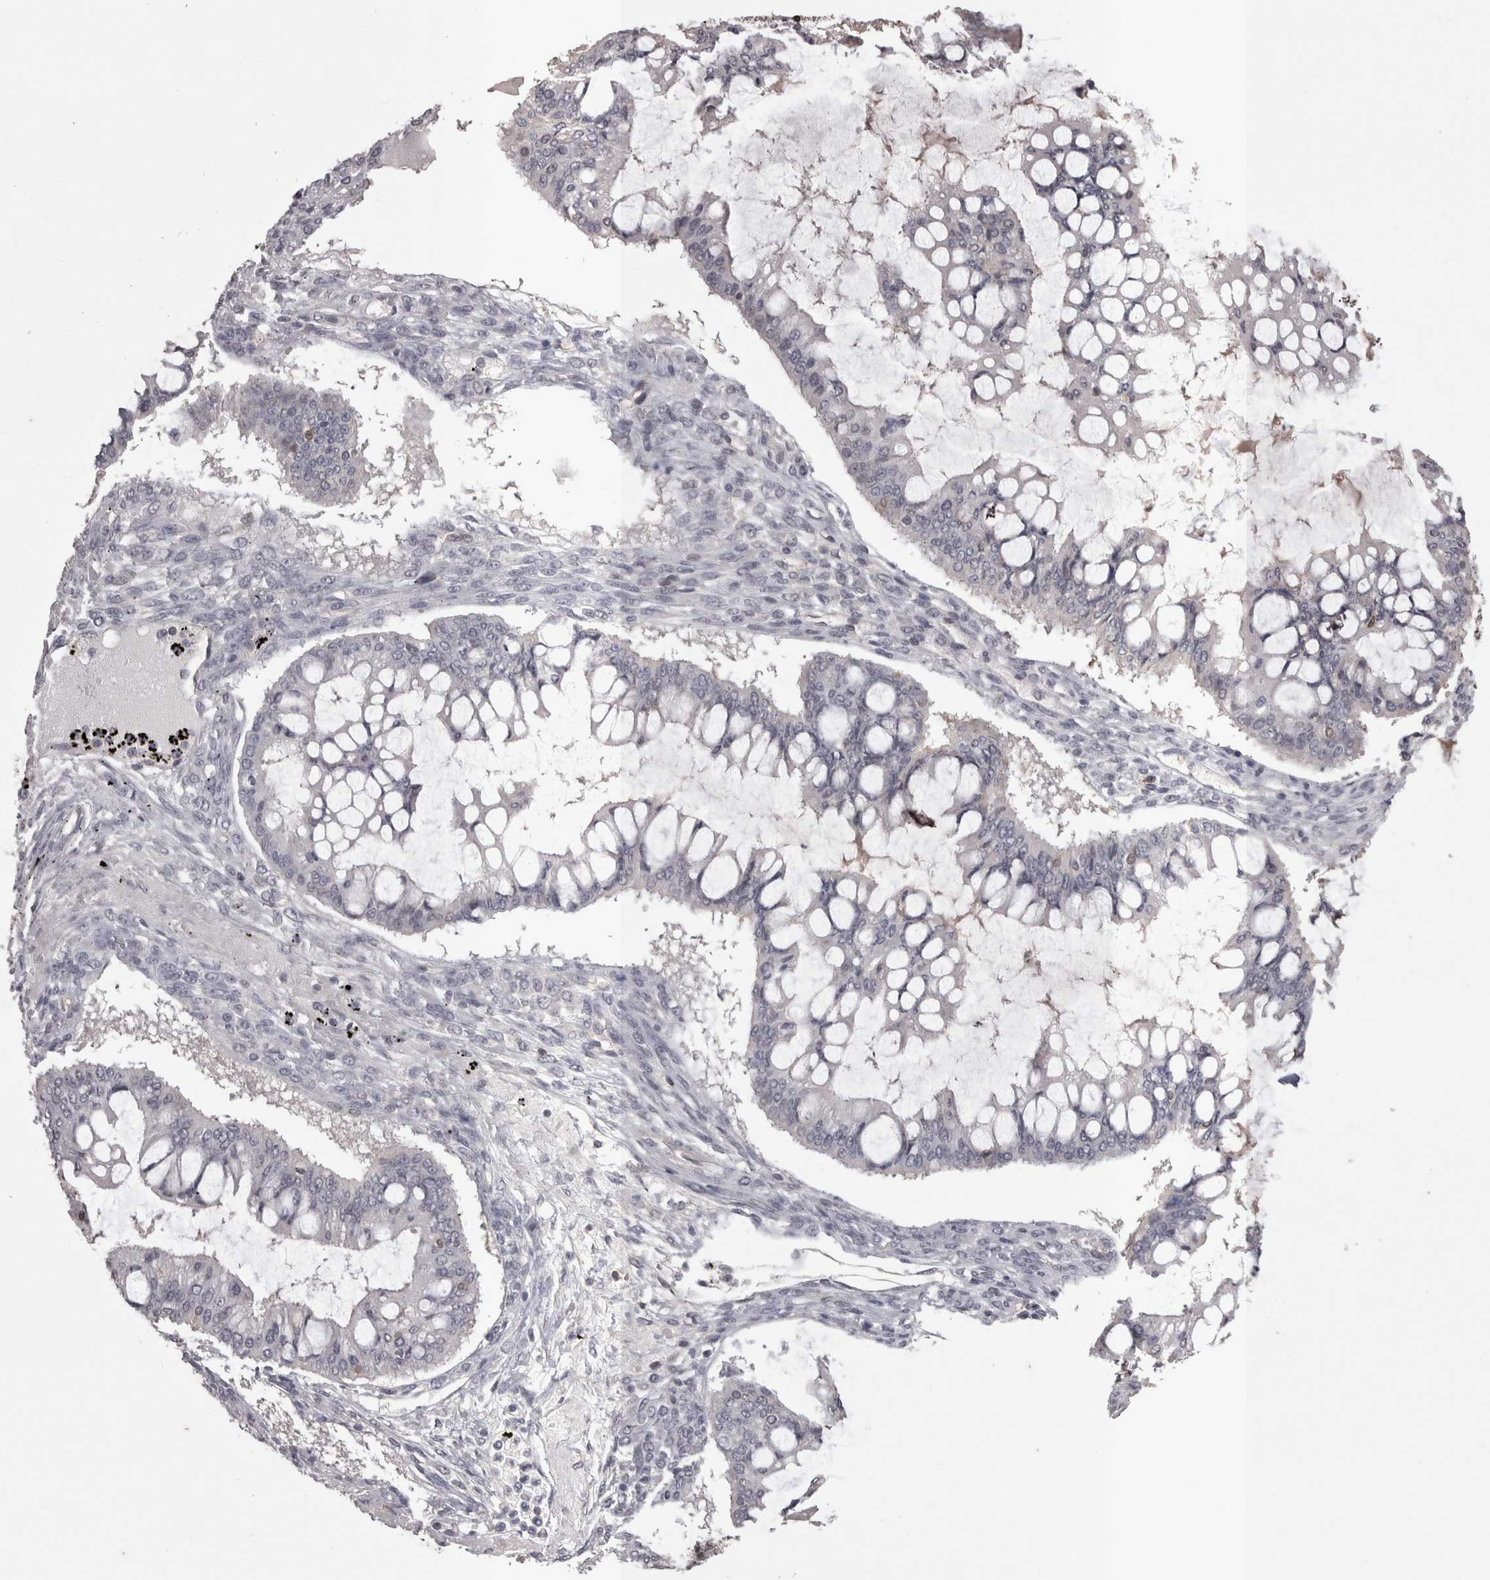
{"staining": {"intensity": "negative", "quantity": "none", "location": "none"}, "tissue": "ovarian cancer", "cell_type": "Tumor cells", "image_type": "cancer", "snomed": [{"axis": "morphology", "description": "Cystadenocarcinoma, mucinous, NOS"}, {"axis": "topography", "description": "Ovary"}], "caption": "Immunohistochemistry photomicrograph of neoplastic tissue: ovarian mucinous cystadenocarcinoma stained with DAB (3,3'-diaminobenzidine) shows no significant protein expression in tumor cells. (Immunohistochemistry, brightfield microscopy, high magnification).", "gene": "SKAP1", "patient": {"sex": "female", "age": 73}}